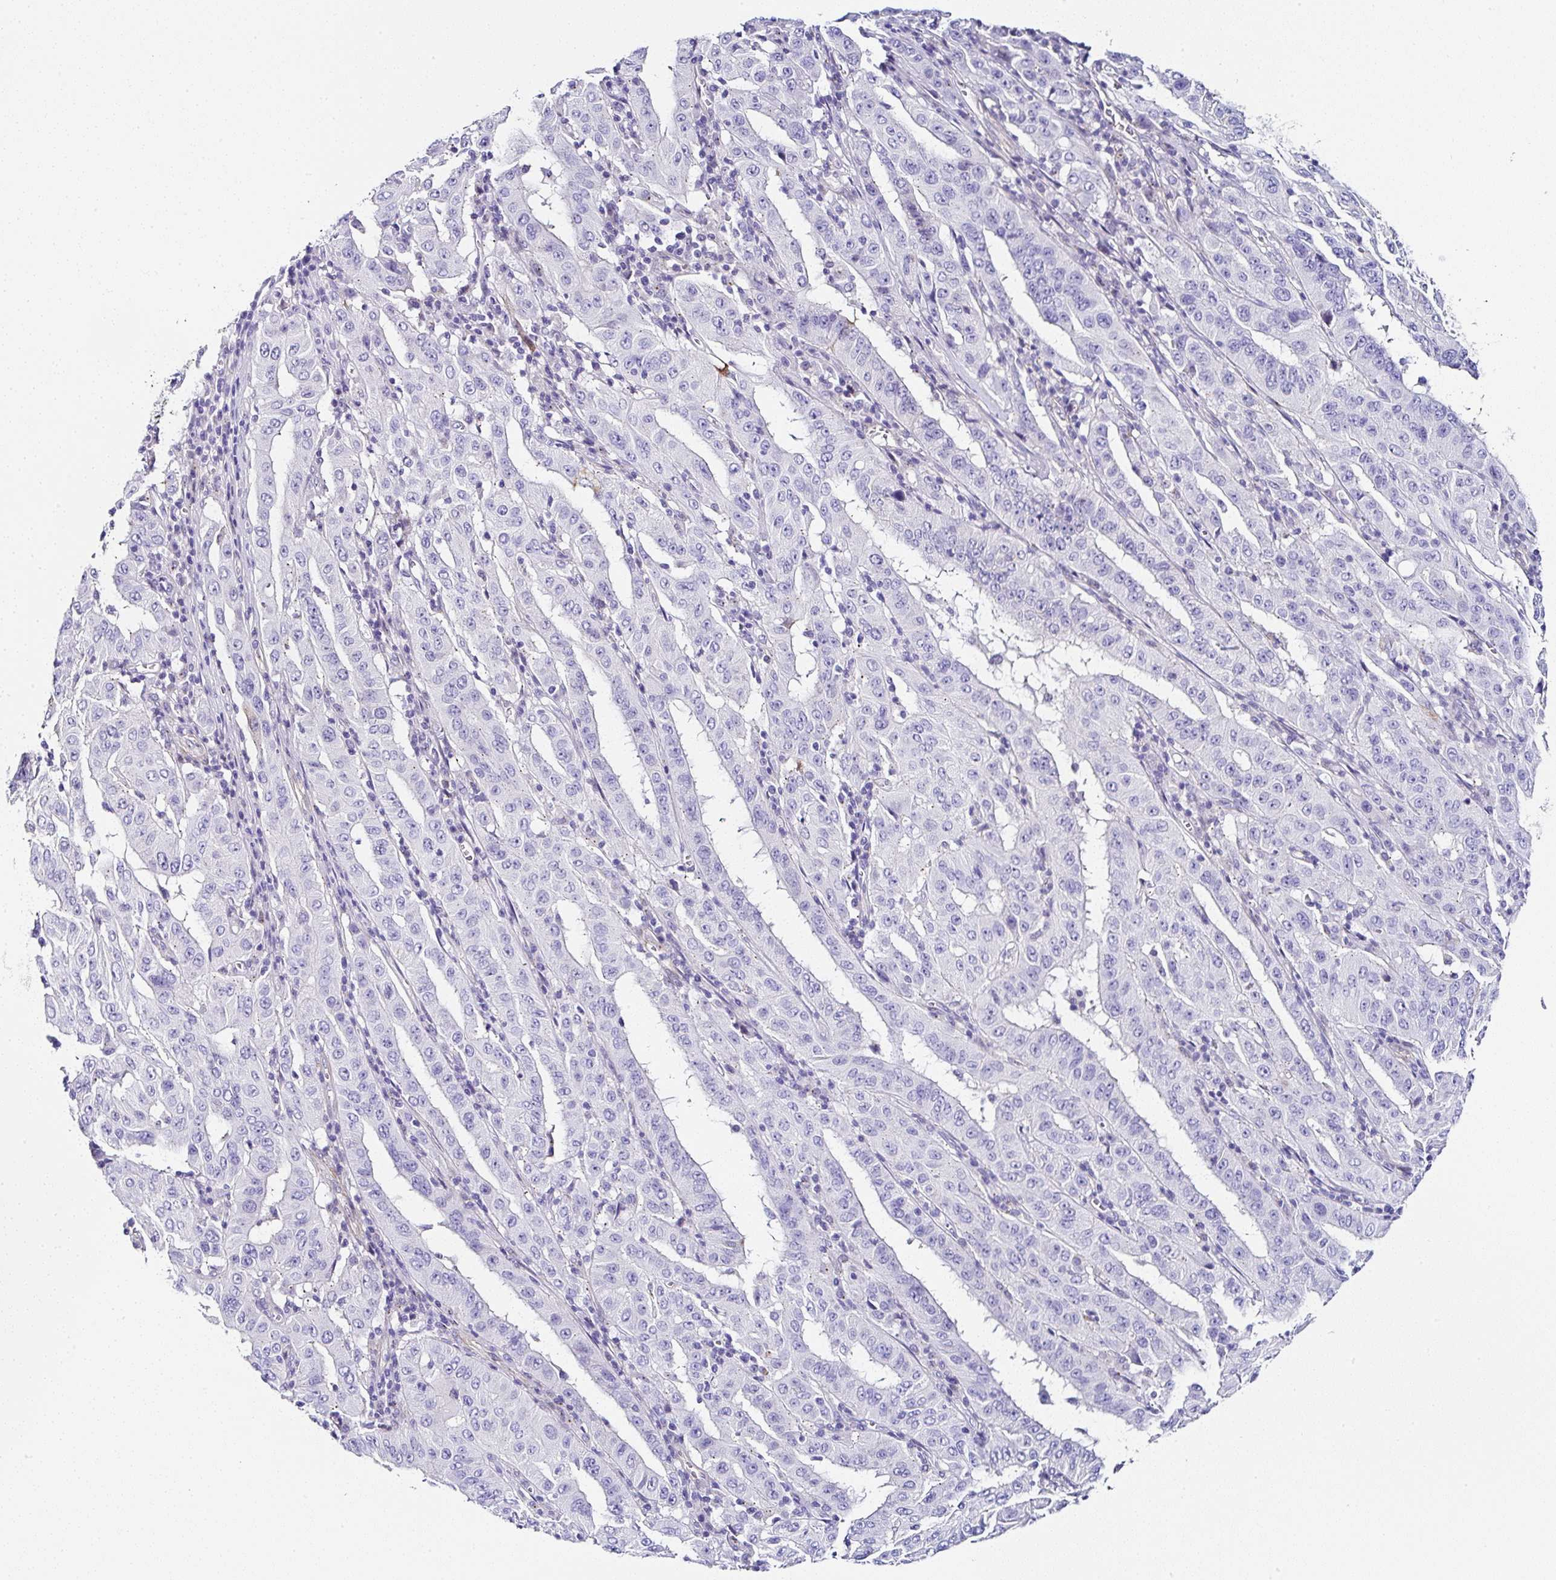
{"staining": {"intensity": "negative", "quantity": "none", "location": "none"}, "tissue": "pancreatic cancer", "cell_type": "Tumor cells", "image_type": "cancer", "snomed": [{"axis": "morphology", "description": "Adenocarcinoma, NOS"}, {"axis": "topography", "description": "Pancreas"}], "caption": "Photomicrograph shows no protein expression in tumor cells of pancreatic adenocarcinoma tissue.", "gene": "PPFIA4", "patient": {"sex": "male", "age": 63}}